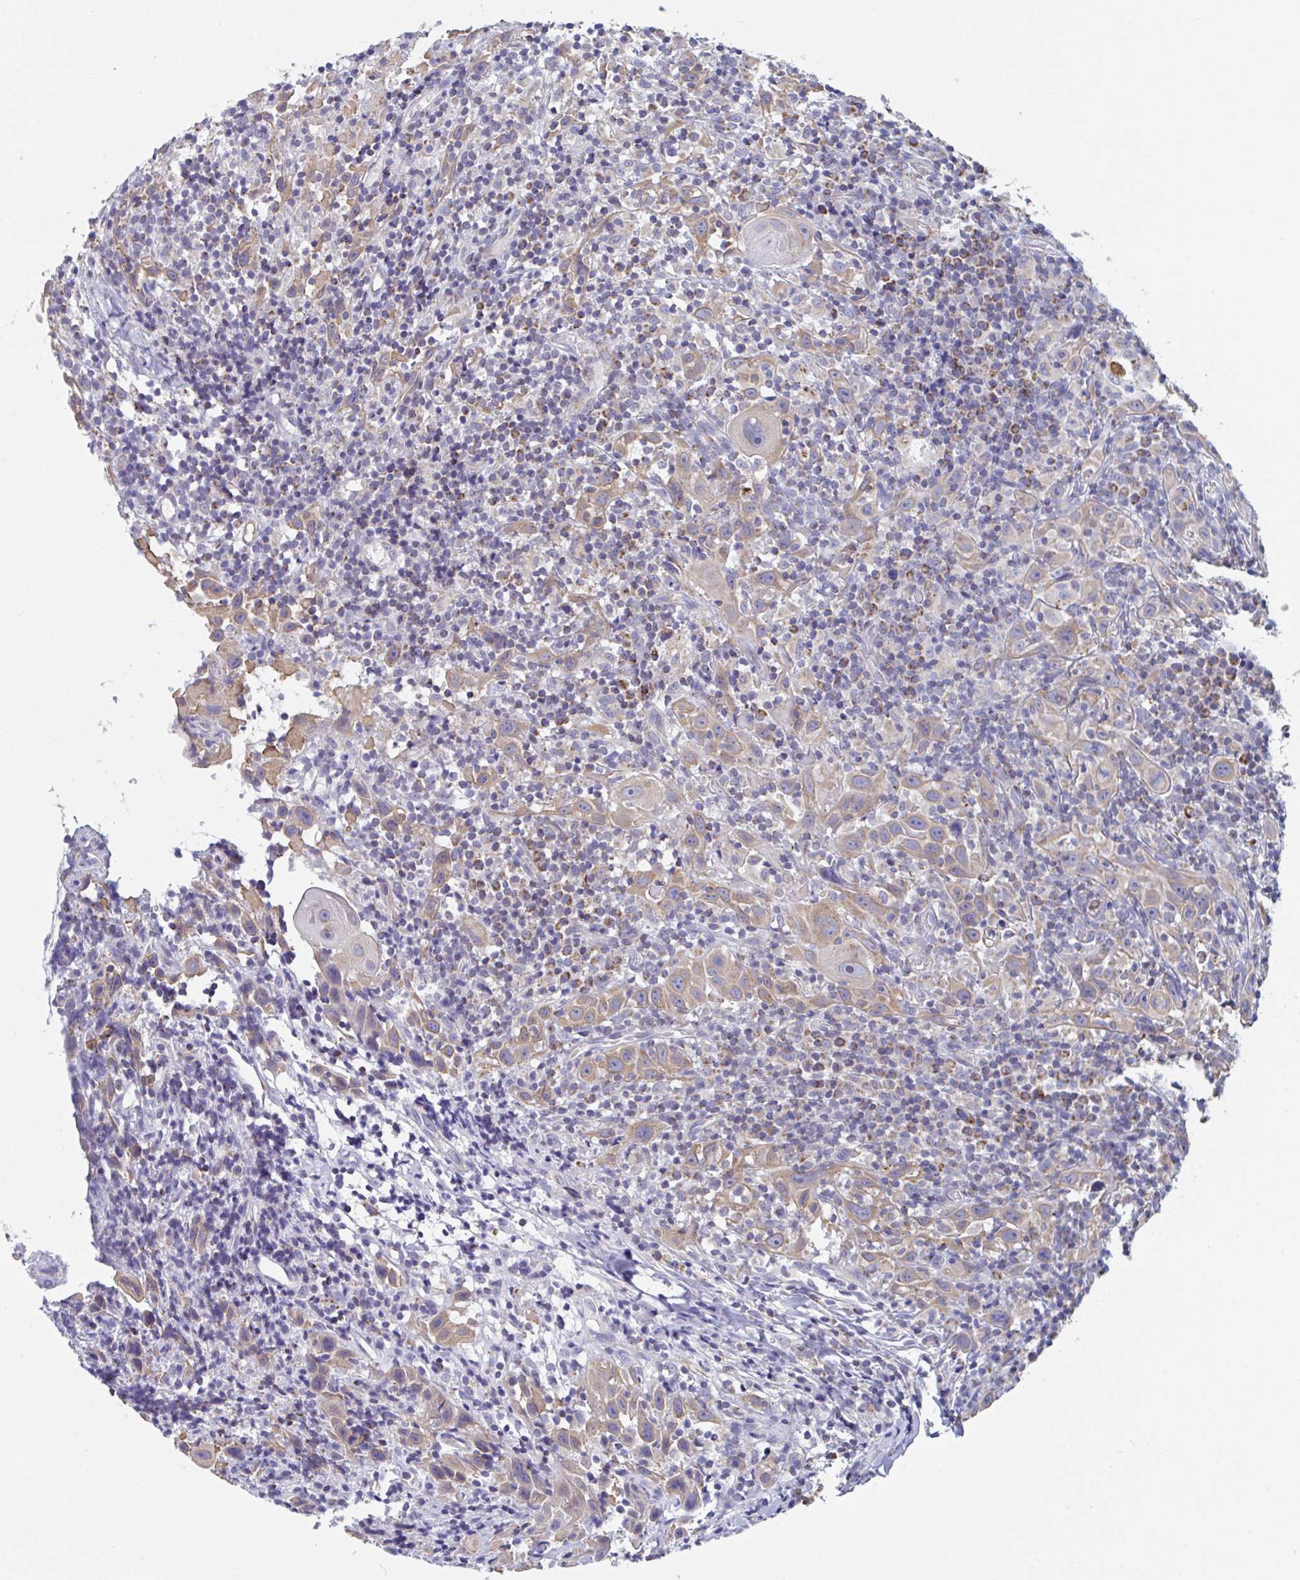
{"staining": {"intensity": "moderate", "quantity": ">75%", "location": "cytoplasmic/membranous"}, "tissue": "head and neck cancer", "cell_type": "Tumor cells", "image_type": "cancer", "snomed": [{"axis": "morphology", "description": "Squamous cell carcinoma, NOS"}, {"axis": "topography", "description": "Head-Neck"}], "caption": "Brown immunohistochemical staining in head and neck cancer (squamous cell carcinoma) exhibits moderate cytoplasmic/membranous staining in approximately >75% of tumor cells.", "gene": "BCAT2", "patient": {"sex": "female", "age": 95}}